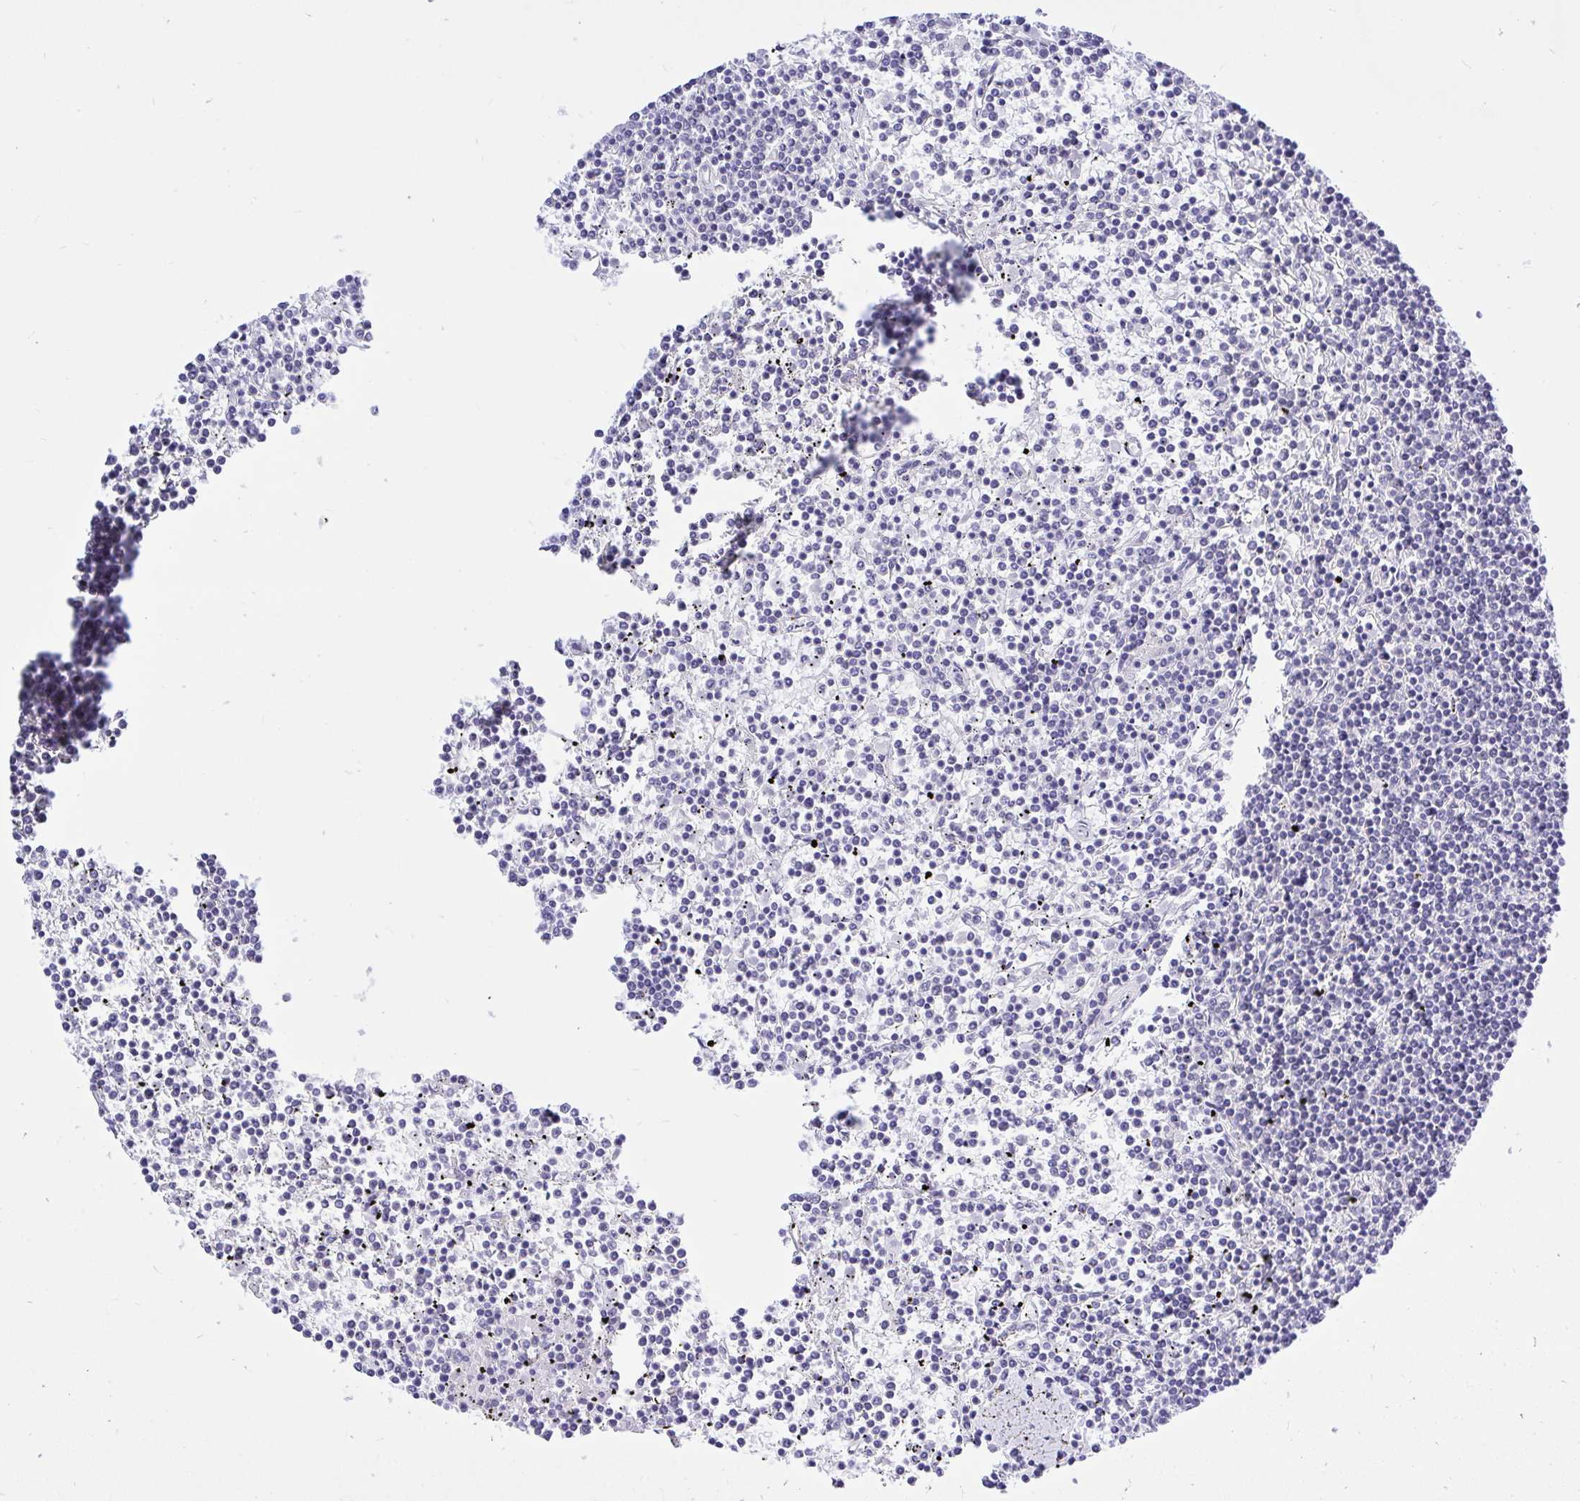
{"staining": {"intensity": "negative", "quantity": "none", "location": "none"}, "tissue": "lymphoma", "cell_type": "Tumor cells", "image_type": "cancer", "snomed": [{"axis": "morphology", "description": "Malignant lymphoma, non-Hodgkin's type, Low grade"}, {"axis": "topography", "description": "Spleen"}], "caption": "The histopathology image shows no significant positivity in tumor cells of malignant lymphoma, non-Hodgkin's type (low-grade).", "gene": "THOP1", "patient": {"sex": "female", "age": 19}}